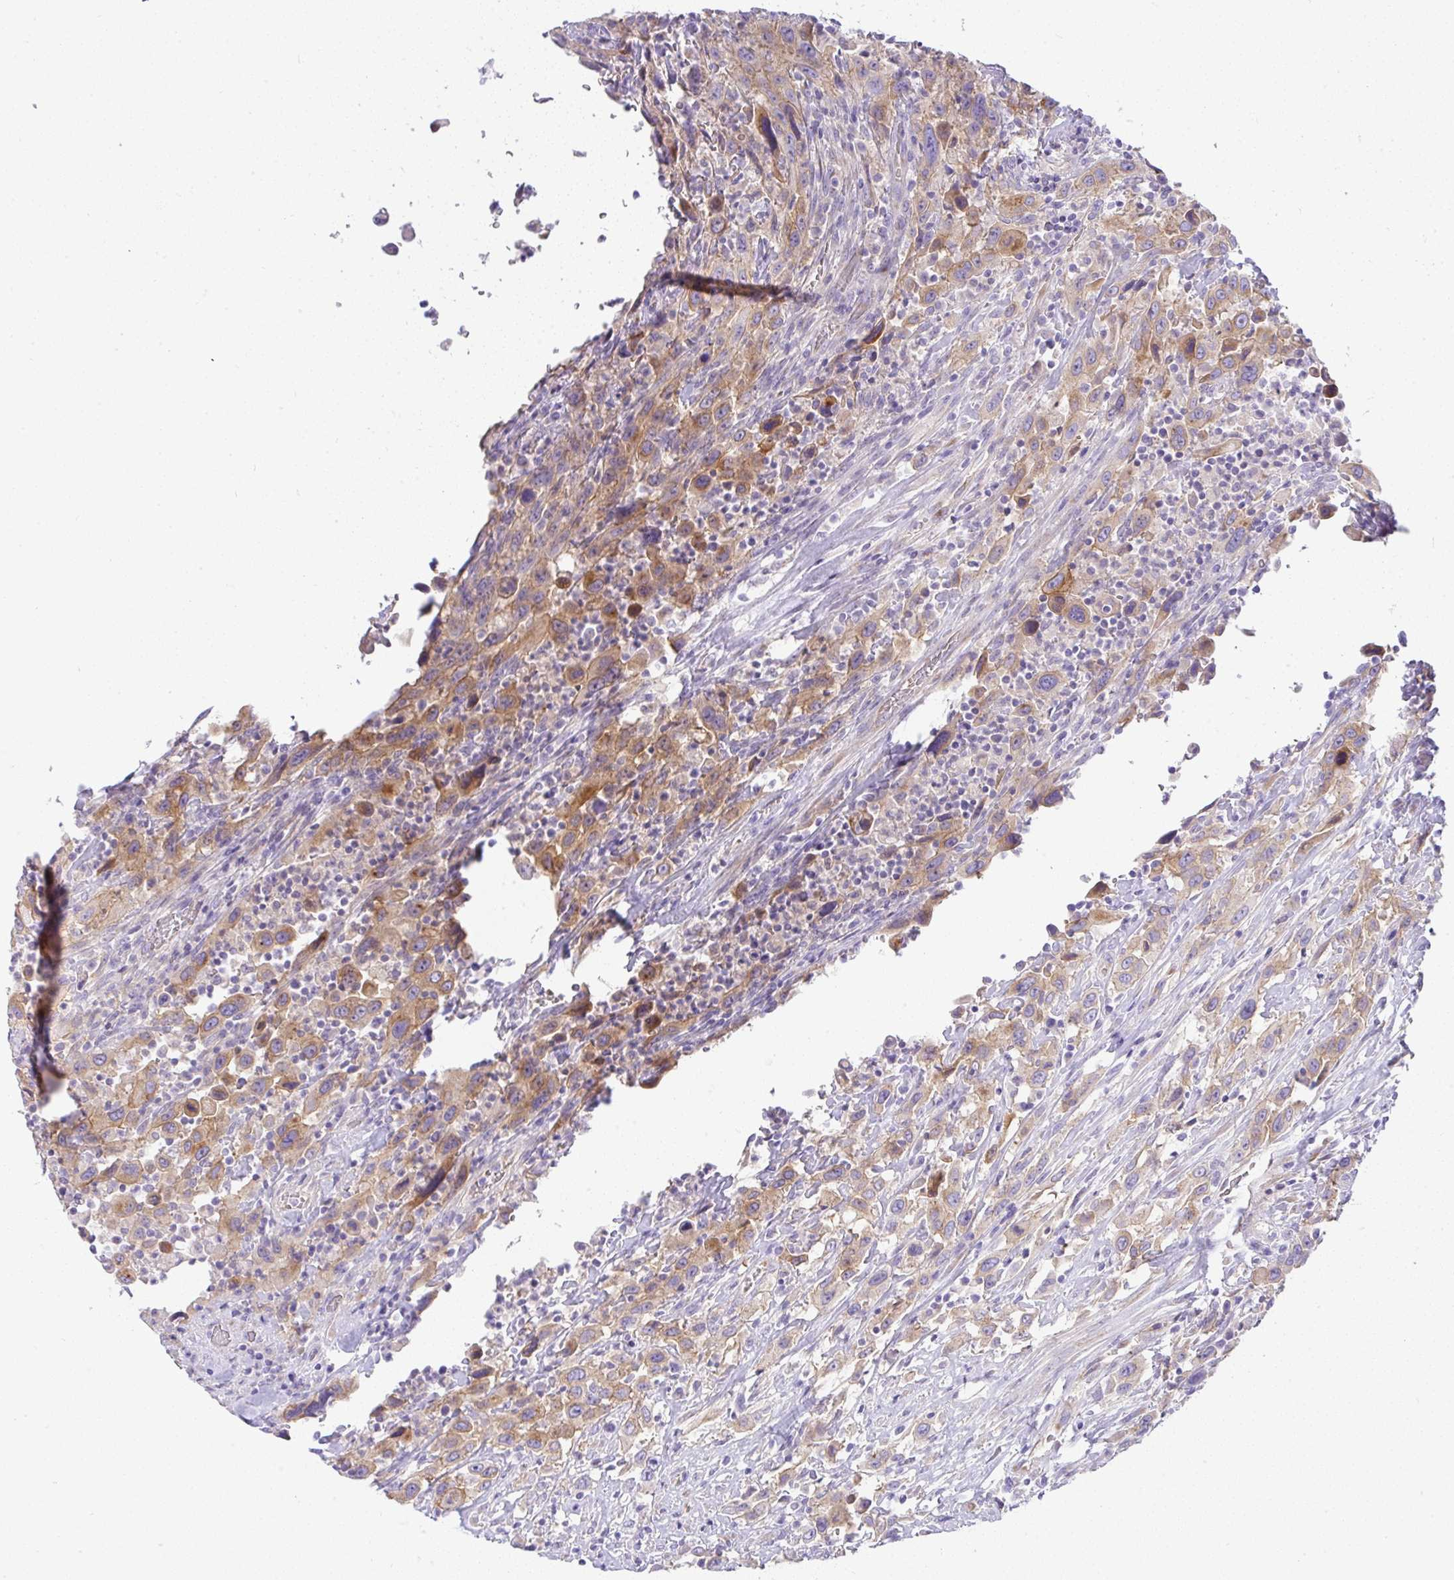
{"staining": {"intensity": "moderate", "quantity": ">75%", "location": "cytoplasmic/membranous"}, "tissue": "urothelial cancer", "cell_type": "Tumor cells", "image_type": "cancer", "snomed": [{"axis": "morphology", "description": "Urothelial carcinoma, High grade"}, {"axis": "topography", "description": "Urinary bladder"}], "caption": "Approximately >75% of tumor cells in urothelial carcinoma (high-grade) demonstrate moderate cytoplasmic/membranous protein positivity as visualized by brown immunohistochemical staining.", "gene": "FAM177A1", "patient": {"sex": "male", "age": 61}}